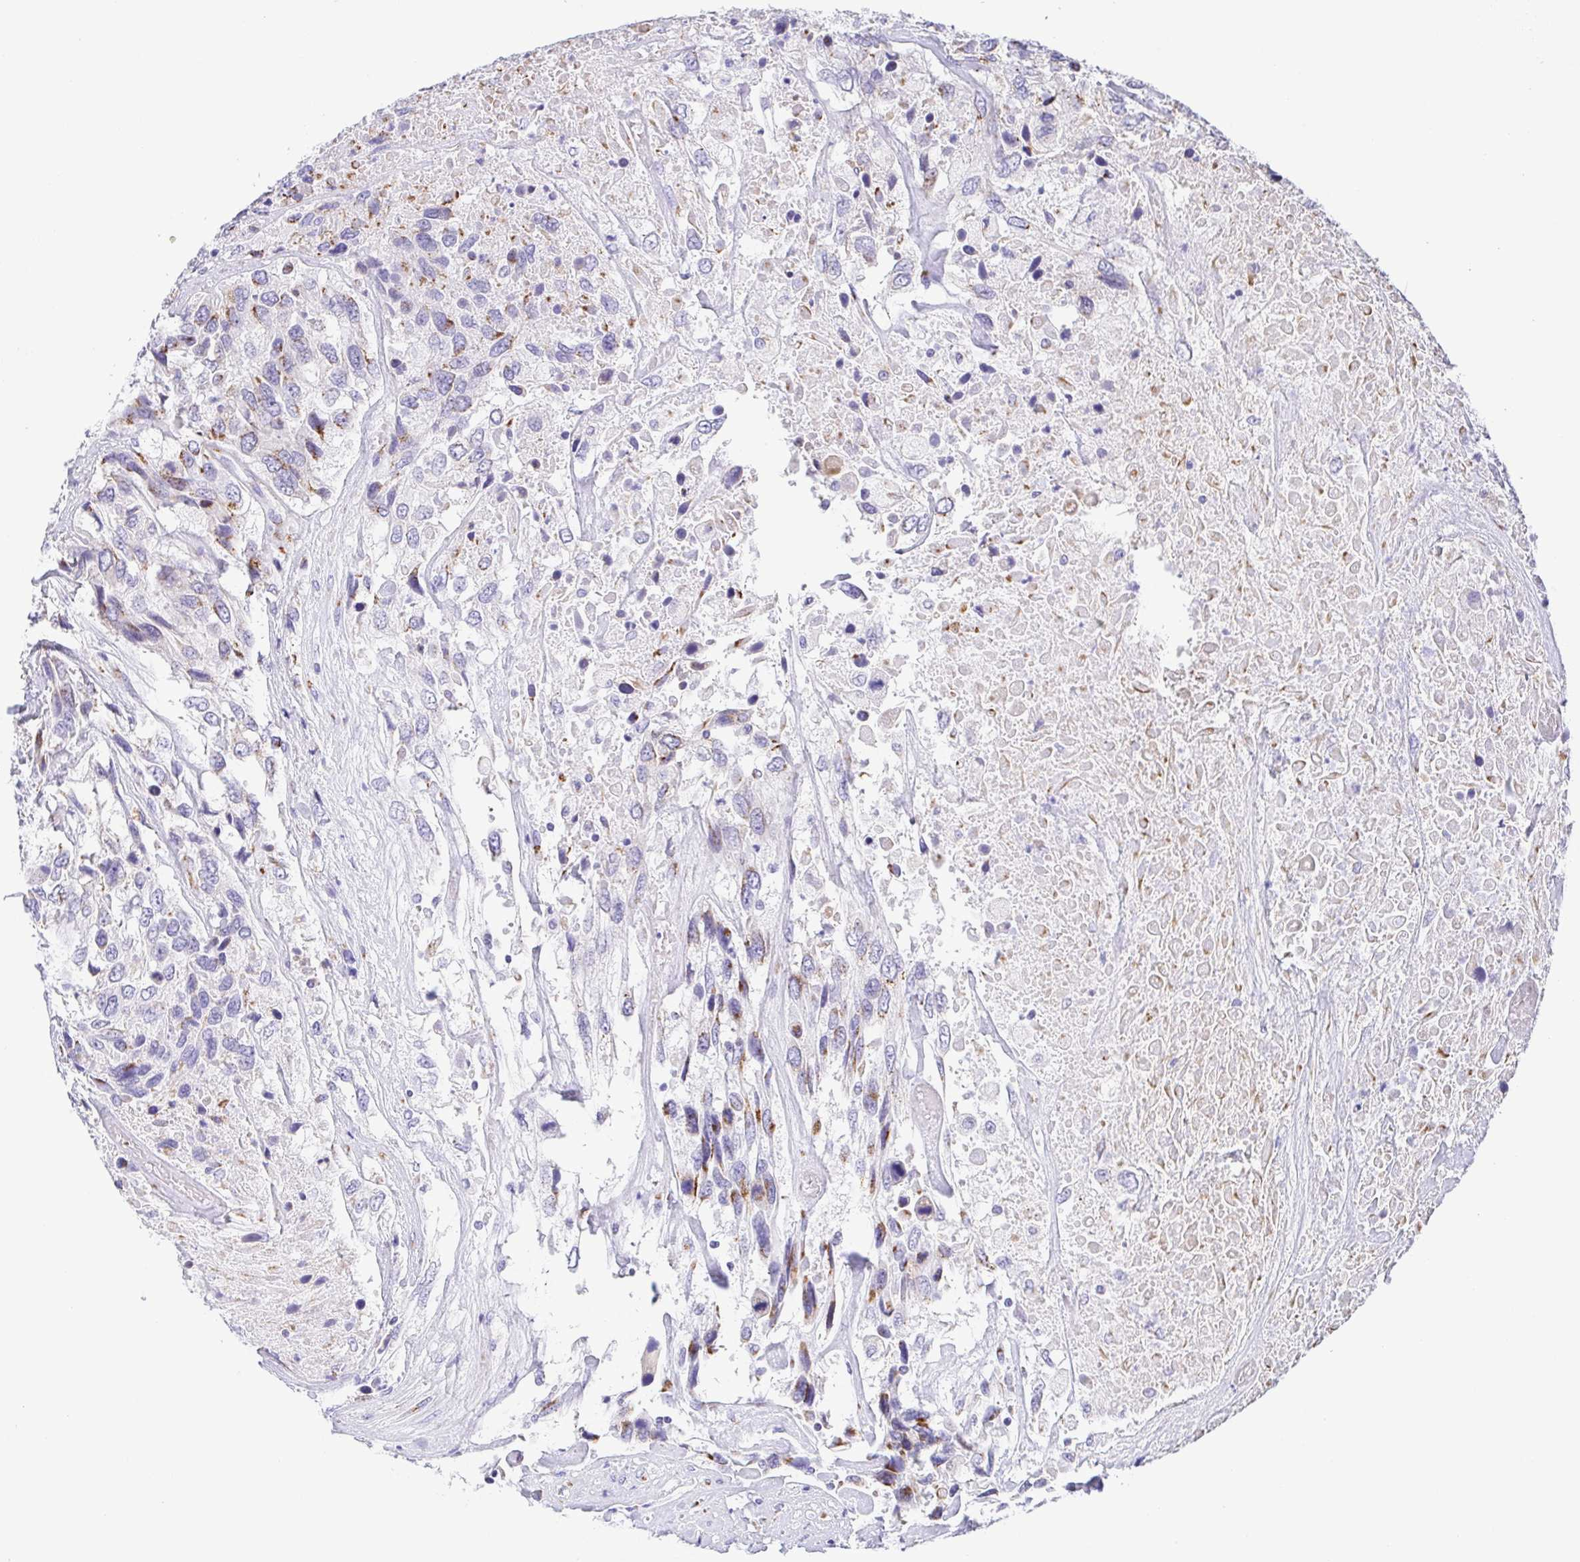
{"staining": {"intensity": "moderate", "quantity": "25%-75%", "location": "cytoplasmic/membranous"}, "tissue": "urothelial cancer", "cell_type": "Tumor cells", "image_type": "cancer", "snomed": [{"axis": "morphology", "description": "Urothelial carcinoma, High grade"}, {"axis": "topography", "description": "Urinary bladder"}], "caption": "Immunohistochemistry of human high-grade urothelial carcinoma displays medium levels of moderate cytoplasmic/membranous positivity in approximately 25%-75% of tumor cells.", "gene": "SULT1B1", "patient": {"sex": "female", "age": 70}}